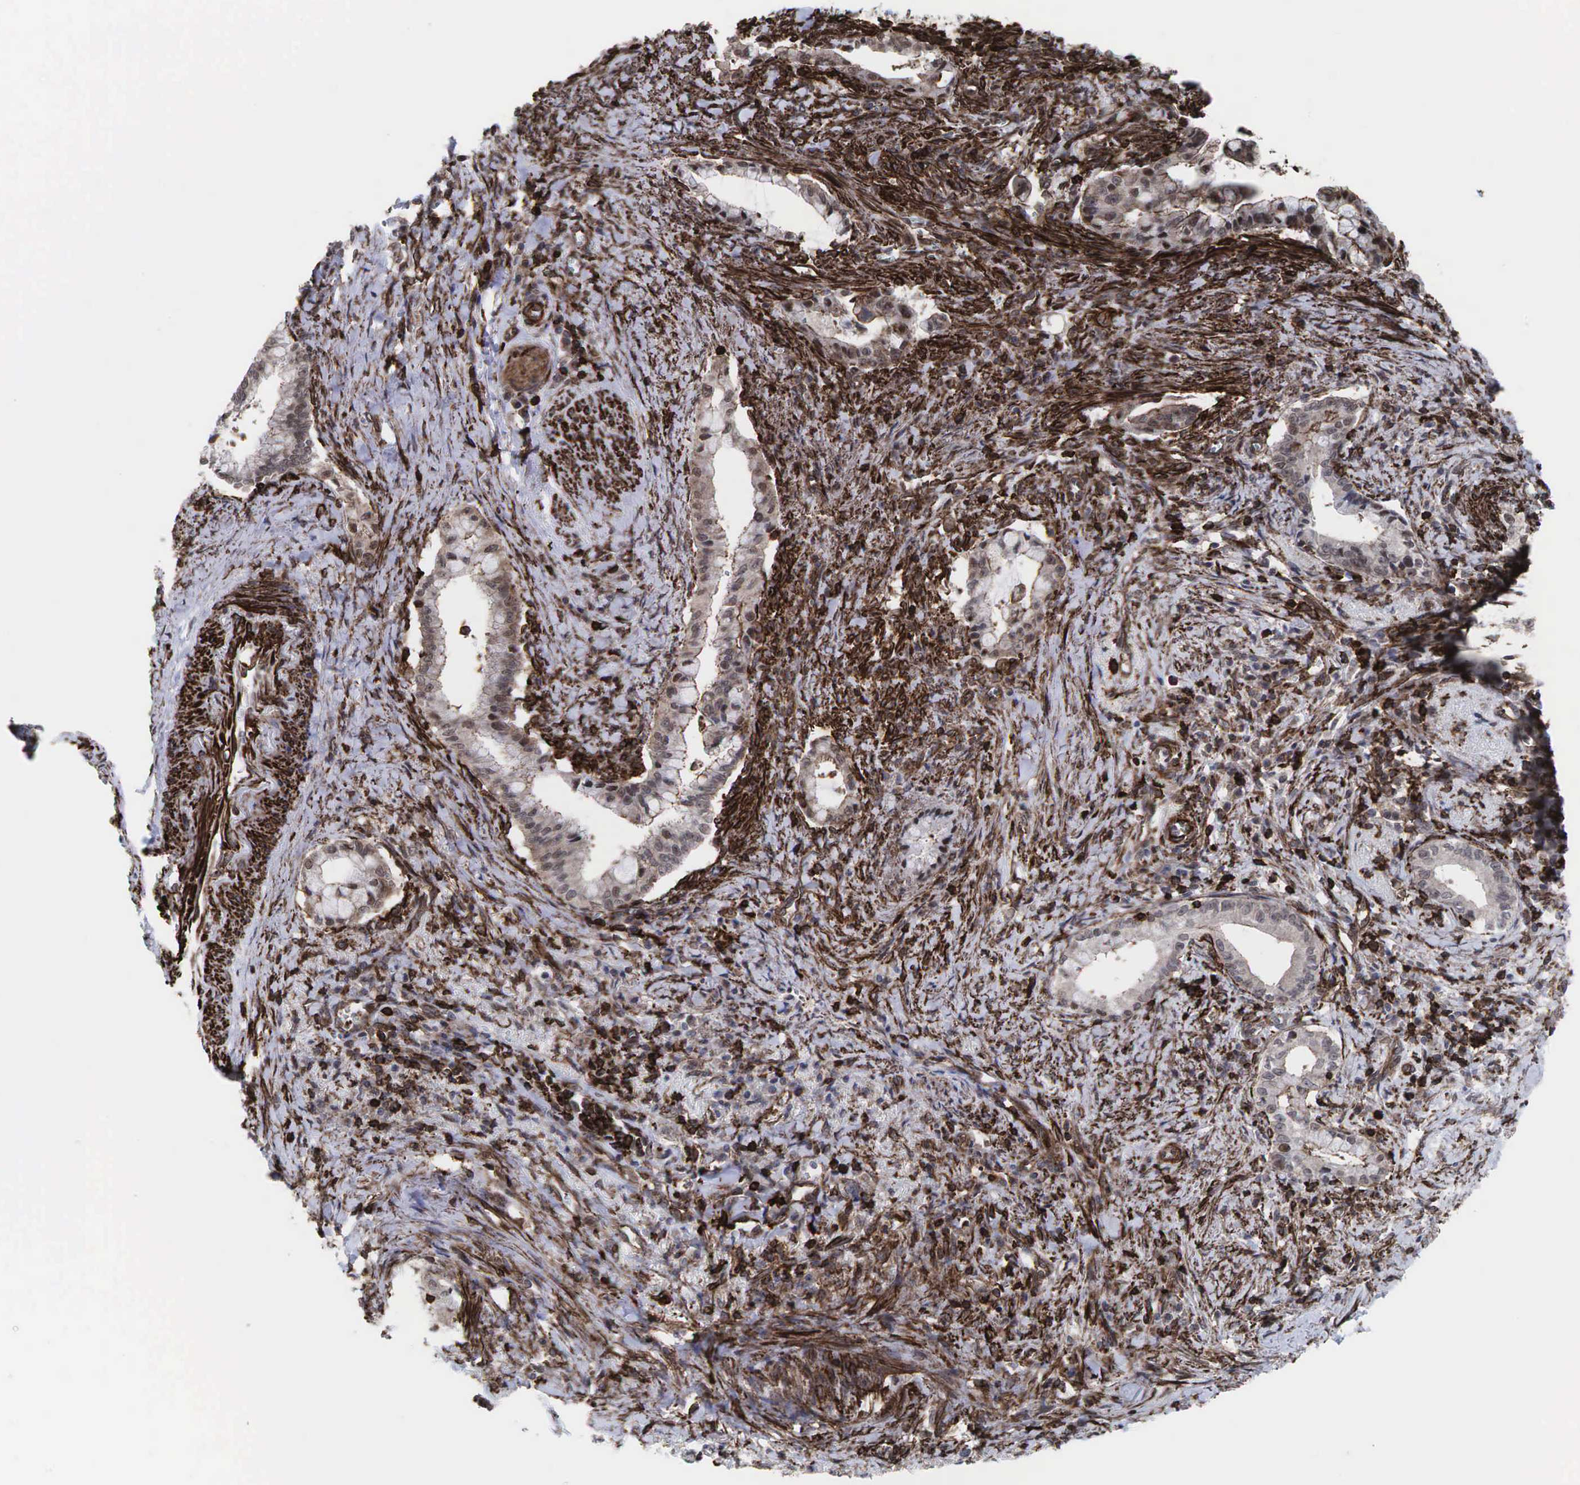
{"staining": {"intensity": "weak", "quantity": ">75%", "location": "cytoplasmic/membranous"}, "tissue": "pancreatic cancer", "cell_type": "Tumor cells", "image_type": "cancer", "snomed": [{"axis": "morphology", "description": "Adenocarcinoma, NOS"}, {"axis": "topography", "description": "Pancreas"}], "caption": "Adenocarcinoma (pancreatic) was stained to show a protein in brown. There is low levels of weak cytoplasmic/membranous staining in about >75% of tumor cells. Immunohistochemistry stains the protein in brown and the nuclei are stained blue.", "gene": "GPRASP1", "patient": {"sex": "male", "age": 59}}